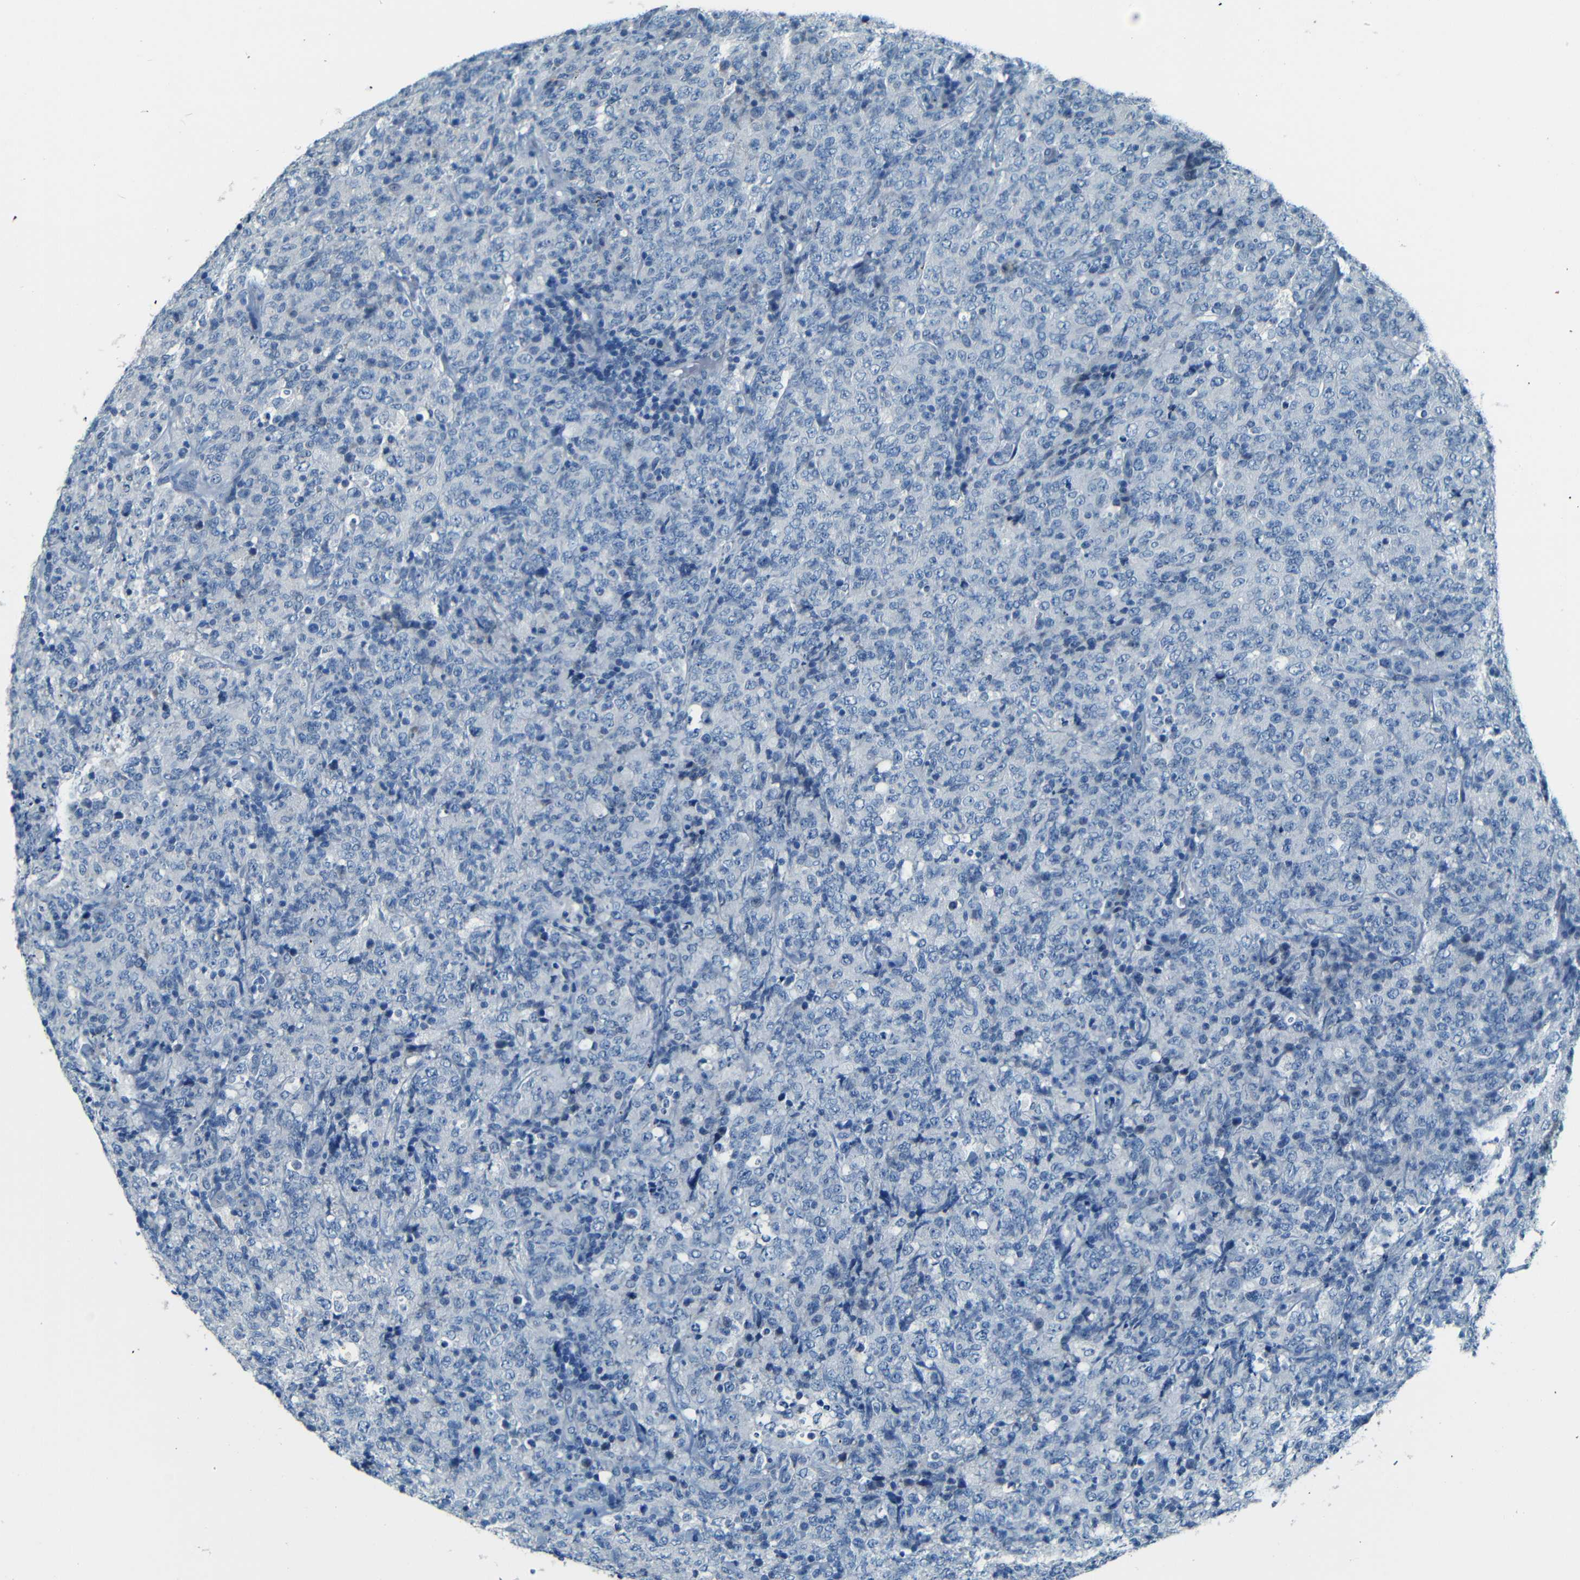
{"staining": {"intensity": "negative", "quantity": "none", "location": "none"}, "tissue": "lymphoma", "cell_type": "Tumor cells", "image_type": "cancer", "snomed": [{"axis": "morphology", "description": "Malignant lymphoma, non-Hodgkin's type, High grade"}, {"axis": "topography", "description": "Tonsil"}], "caption": "High-grade malignant lymphoma, non-Hodgkin's type stained for a protein using IHC exhibits no positivity tumor cells.", "gene": "ZMAT1", "patient": {"sex": "female", "age": 36}}